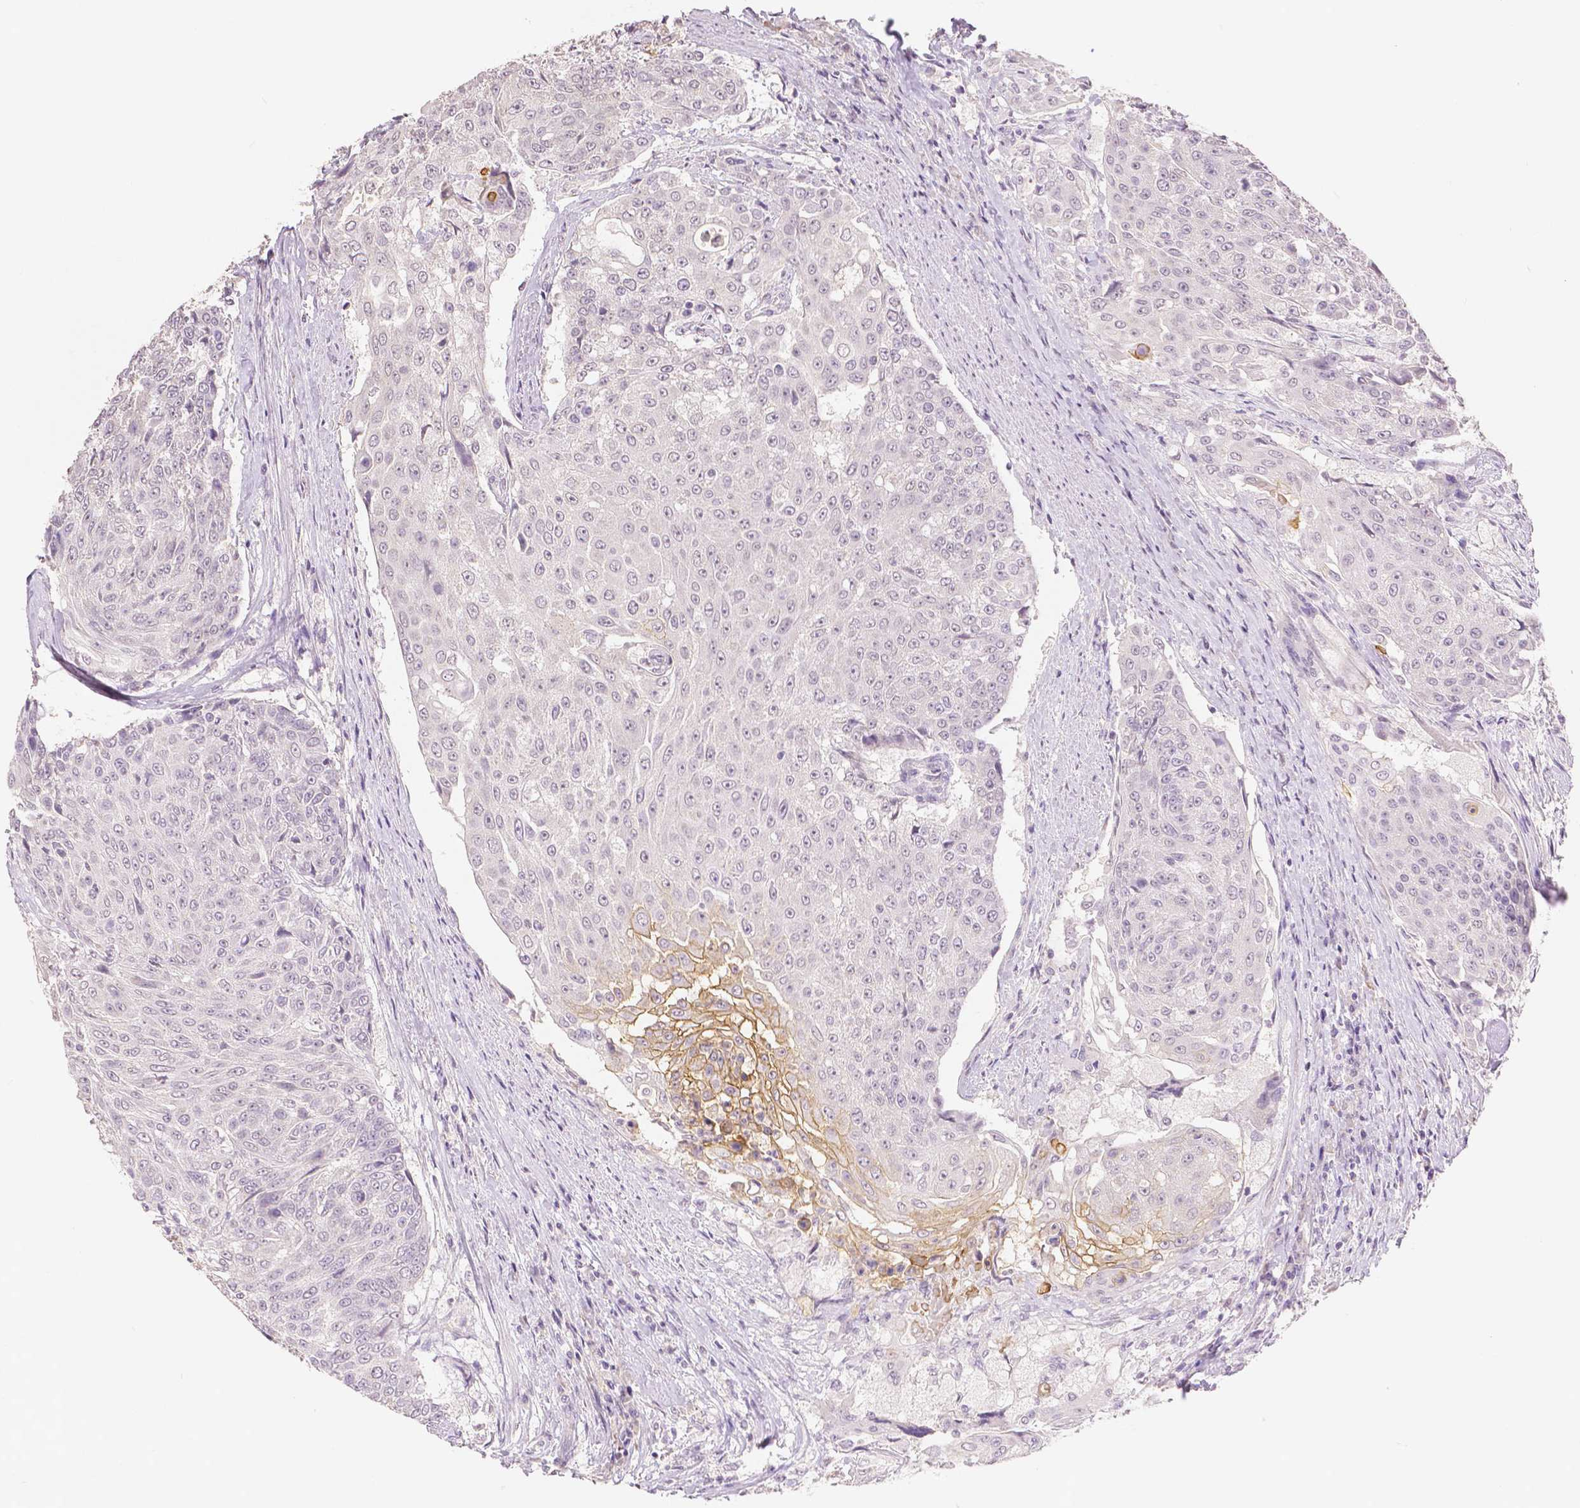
{"staining": {"intensity": "moderate", "quantity": "<25%", "location": "cytoplasmic/membranous"}, "tissue": "urothelial cancer", "cell_type": "Tumor cells", "image_type": "cancer", "snomed": [{"axis": "morphology", "description": "Urothelial carcinoma, High grade"}, {"axis": "topography", "description": "Urinary bladder"}], "caption": "Immunohistochemical staining of human urothelial carcinoma (high-grade) reveals moderate cytoplasmic/membranous protein expression in approximately <25% of tumor cells. (brown staining indicates protein expression, while blue staining denotes nuclei).", "gene": "TGM1", "patient": {"sex": "female", "age": 63}}